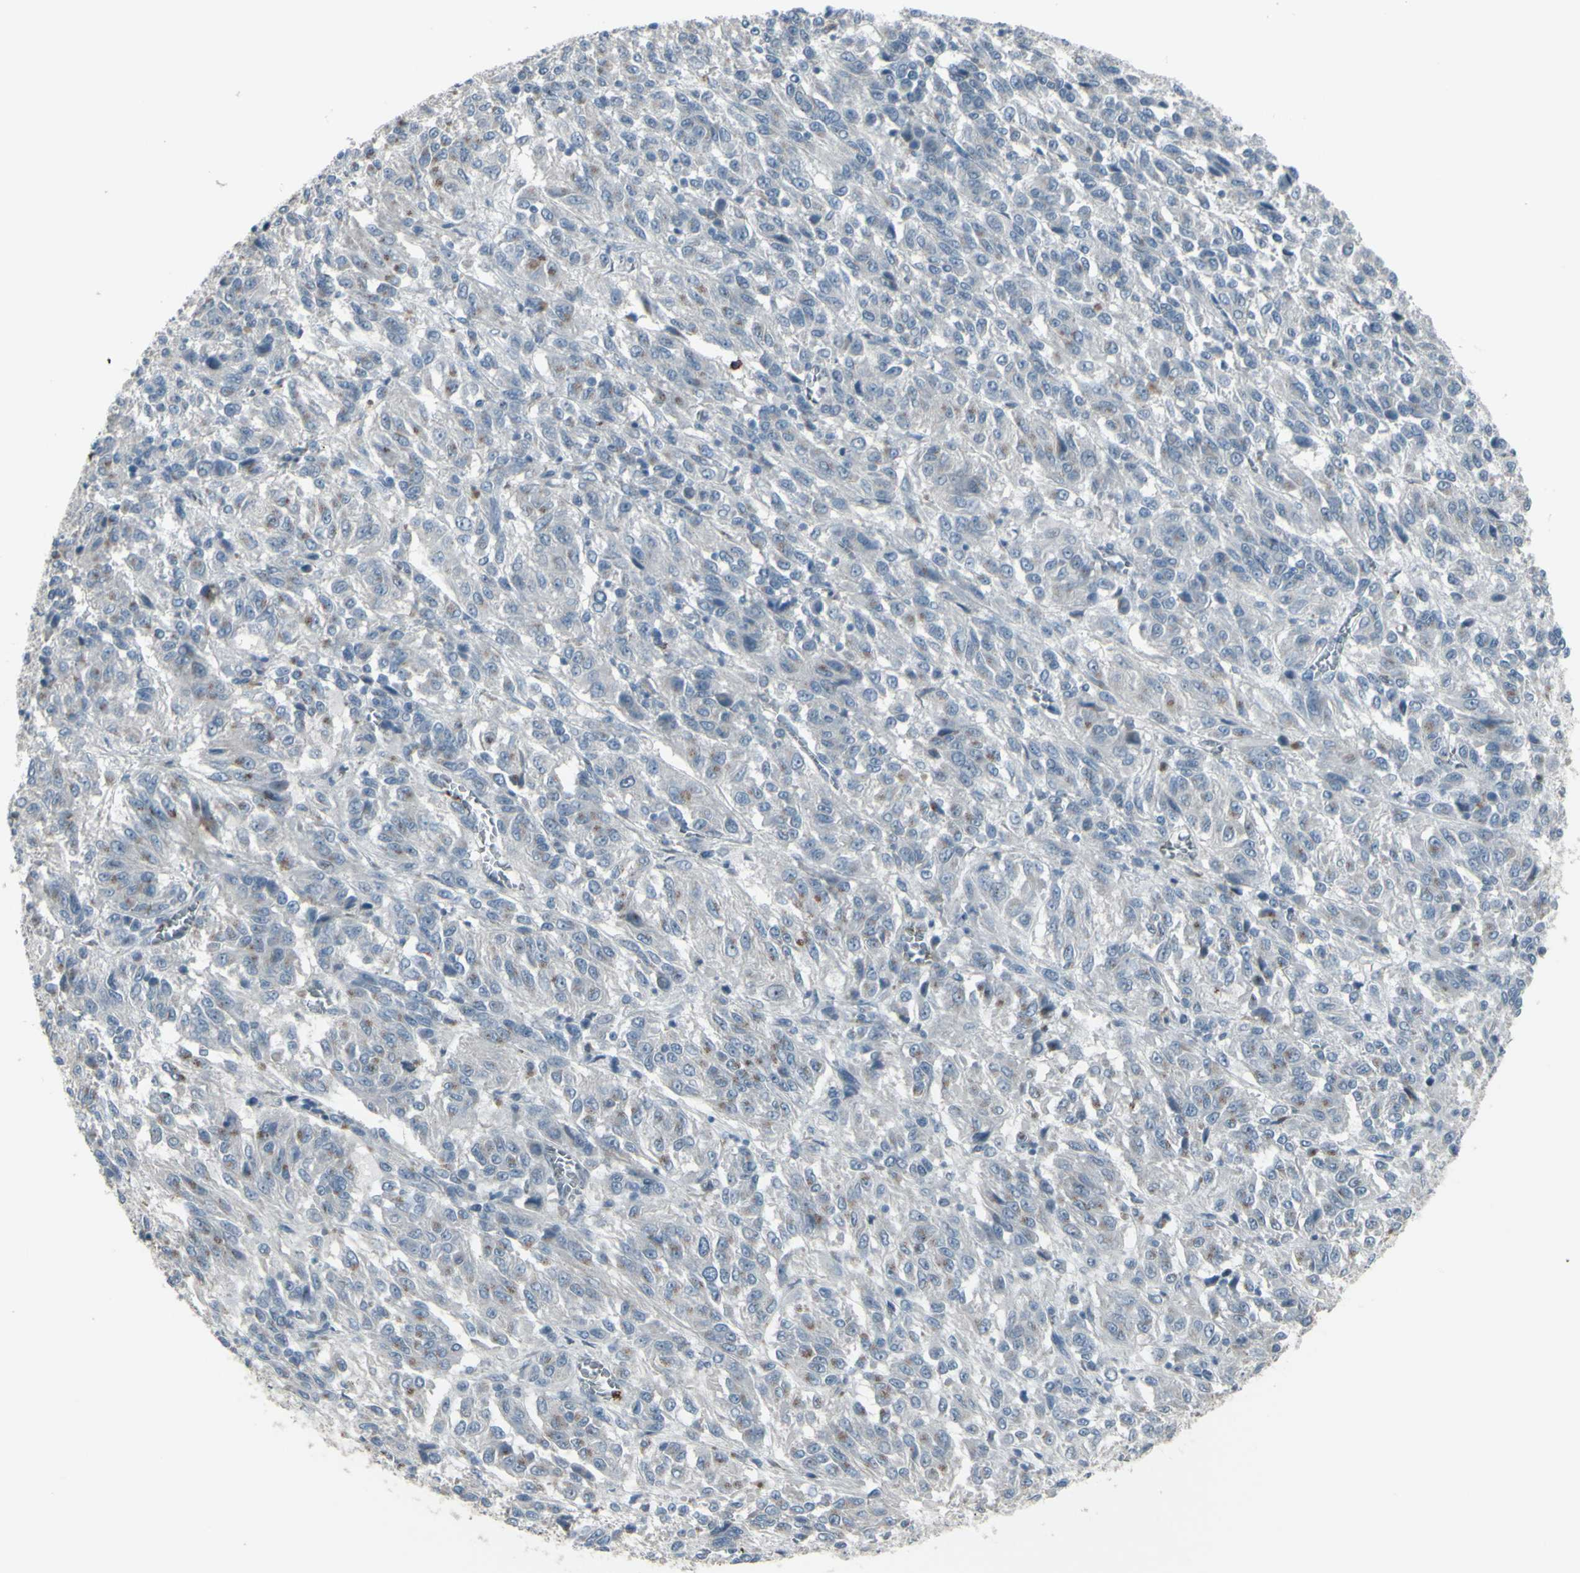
{"staining": {"intensity": "negative", "quantity": "none", "location": "none"}, "tissue": "melanoma", "cell_type": "Tumor cells", "image_type": "cancer", "snomed": [{"axis": "morphology", "description": "Malignant melanoma, Metastatic site"}, {"axis": "topography", "description": "Lung"}], "caption": "DAB immunohistochemical staining of human malignant melanoma (metastatic site) exhibits no significant positivity in tumor cells. Brightfield microscopy of immunohistochemistry stained with DAB (brown) and hematoxylin (blue), captured at high magnification.", "gene": "CD79B", "patient": {"sex": "male", "age": 64}}